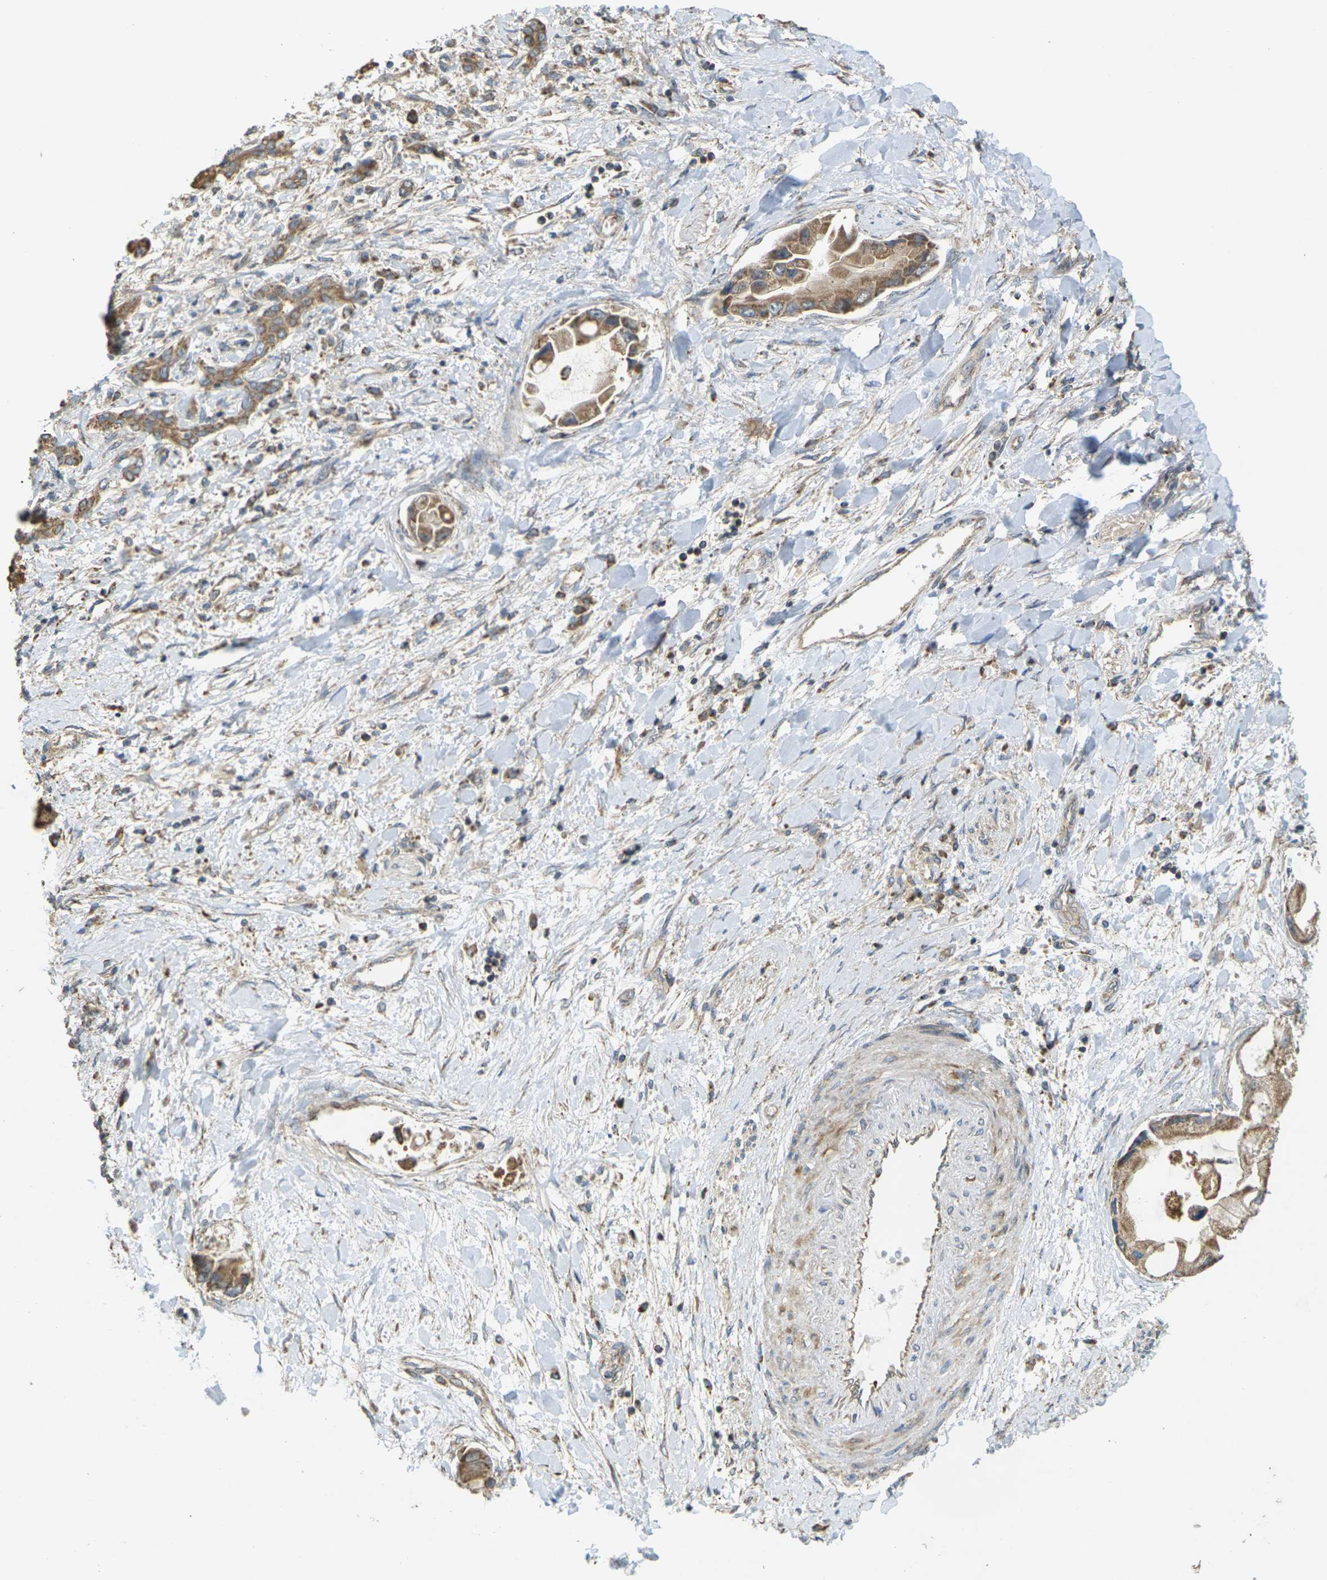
{"staining": {"intensity": "moderate", "quantity": ">75%", "location": "cytoplasmic/membranous"}, "tissue": "liver cancer", "cell_type": "Tumor cells", "image_type": "cancer", "snomed": [{"axis": "morphology", "description": "Cholangiocarcinoma"}, {"axis": "topography", "description": "Liver"}], "caption": "This is an image of IHC staining of cholangiocarcinoma (liver), which shows moderate positivity in the cytoplasmic/membranous of tumor cells.", "gene": "KSR1", "patient": {"sex": "male", "age": 50}}